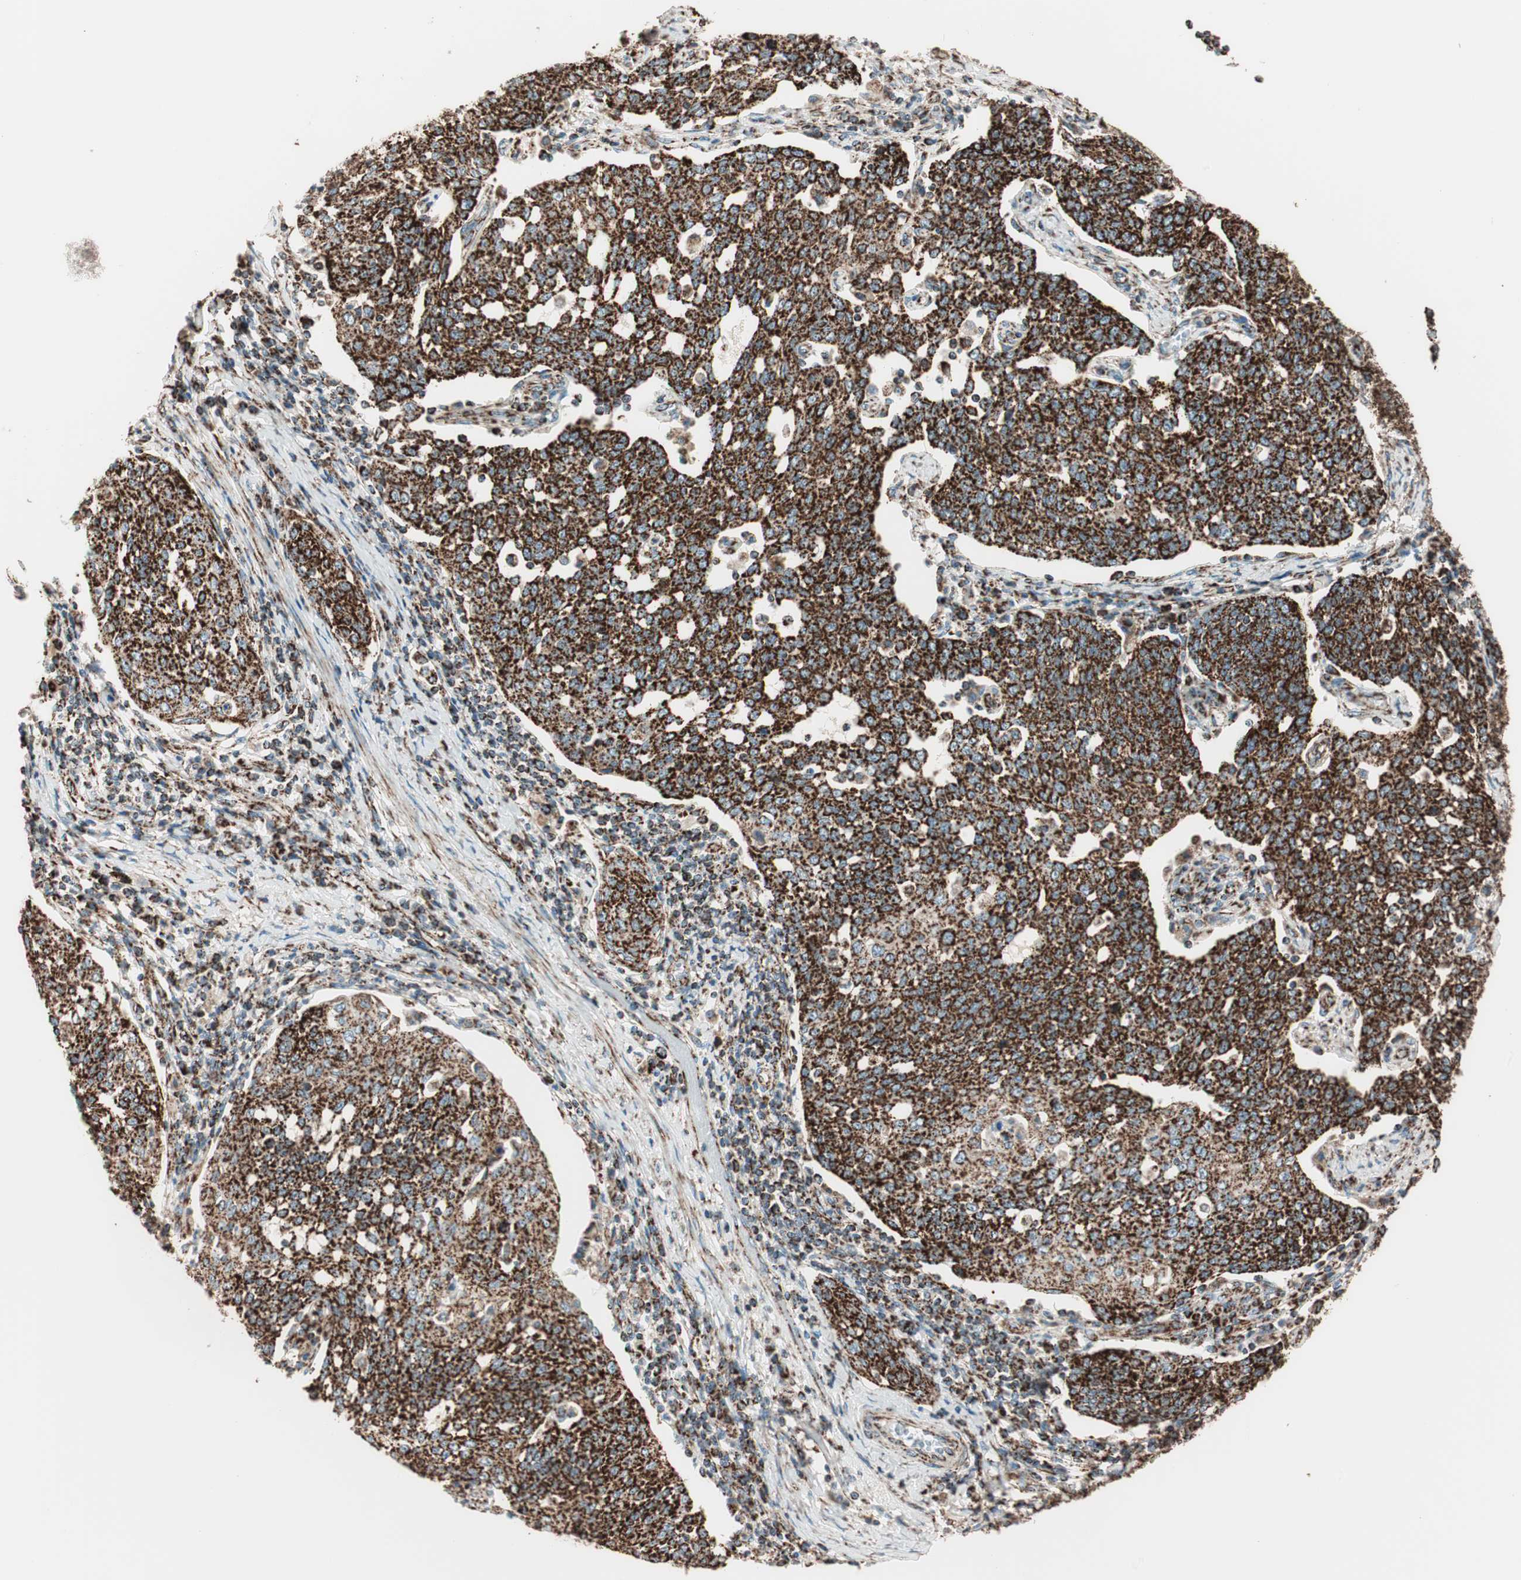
{"staining": {"intensity": "strong", "quantity": ">75%", "location": "cytoplasmic/membranous"}, "tissue": "cervical cancer", "cell_type": "Tumor cells", "image_type": "cancer", "snomed": [{"axis": "morphology", "description": "Squamous cell carcinoma, NOS"}, {"axis": "topography", "description": "Cervix"}], "caption": "An image of cervical cancer (squamous cell carcinoma) stained for a protein reveals strong cytoplasmic/membranous brown staining in tumor cells. The protein is stained brown, and the nuclei are stained in blue (DAB (3,3'-diaminobenzidine) IHC with brightfield microscopy, high magnification).", "gene": "TOMM22", "patient": {"sex": "female", "age": 34}}